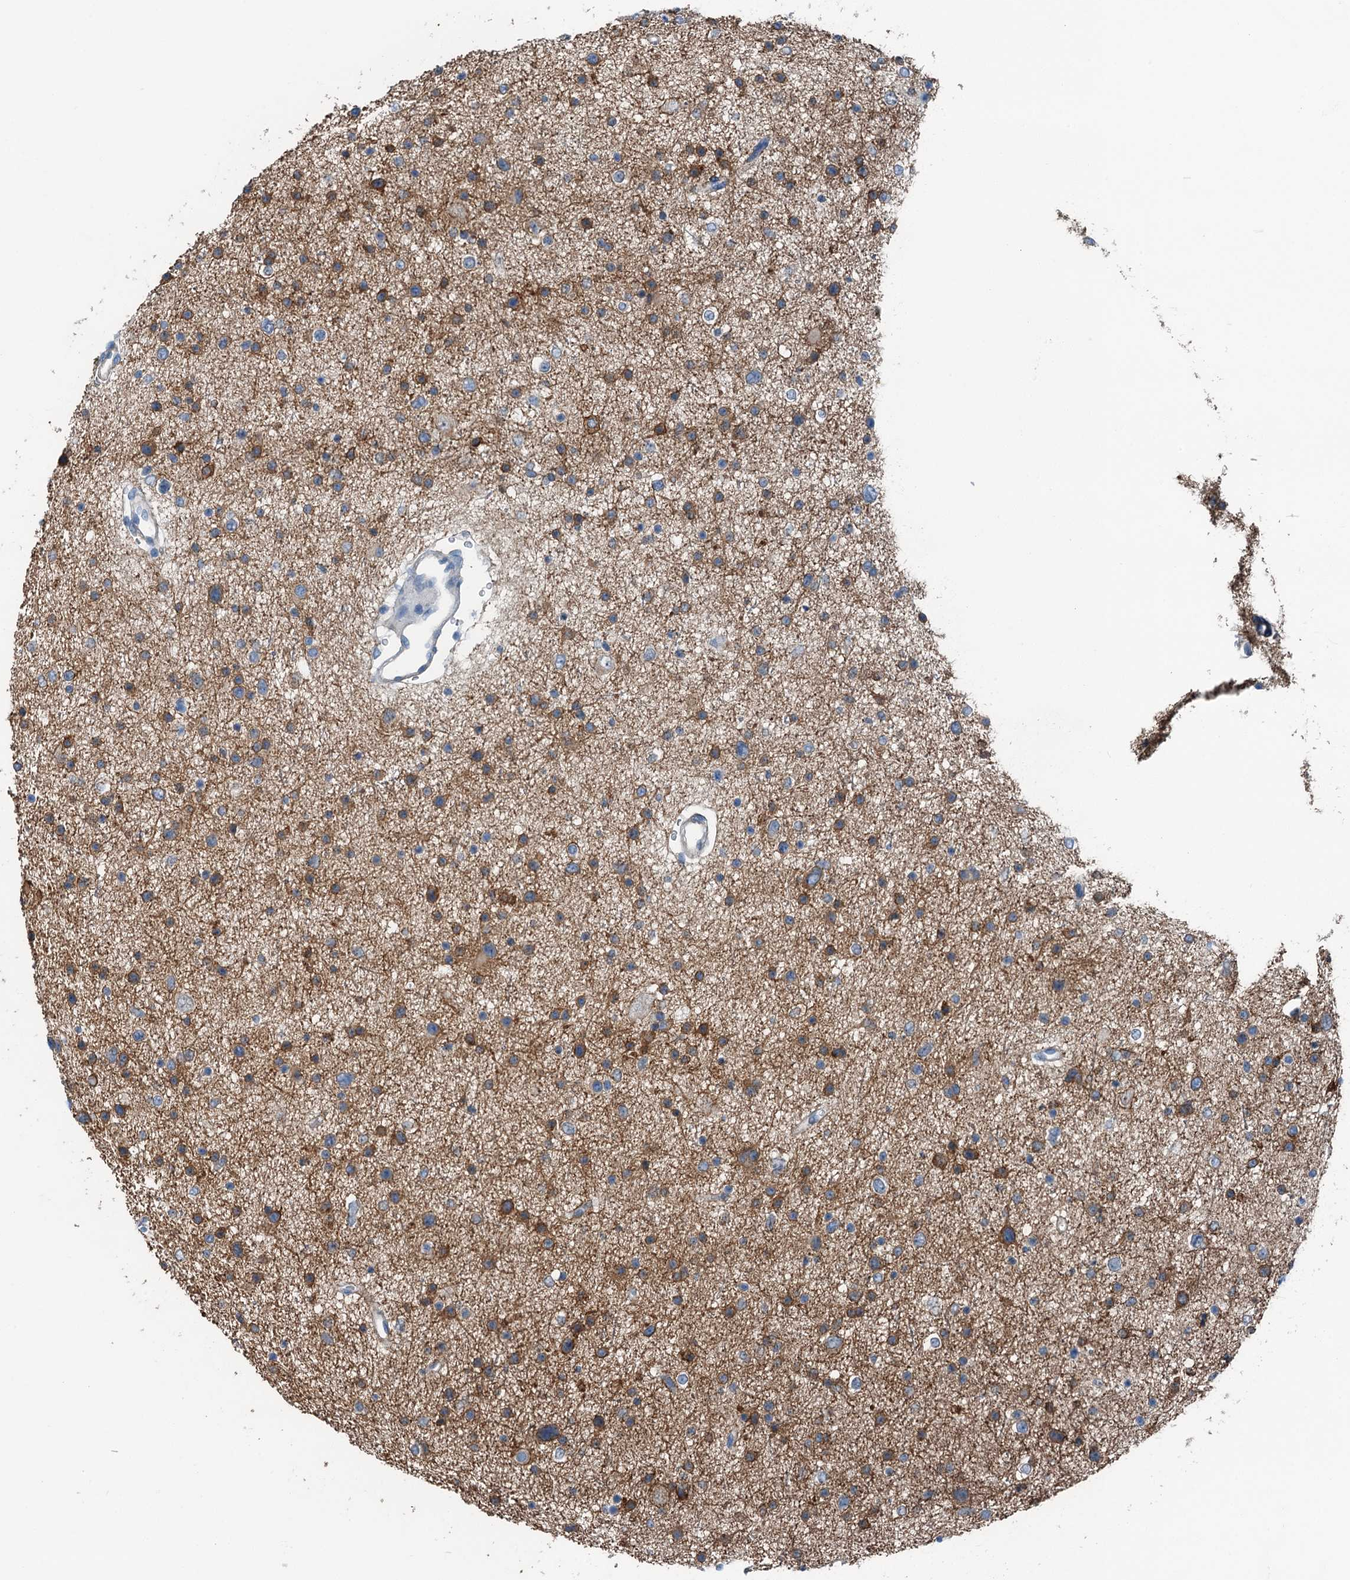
{"staining": {"intensity": "moderate", "quantity": ">75%", "location": "cytoplasmic/membranous"}, "tissue": "glioma", "cell_type": "Tumor cells", "image_type": "cancer", "snomed": [{"axis": "morphology", "description": "Glioma, malignant, Low grade"}, {"axis": "topography", "description": "Brain"}], "caption": "This photomicrograph demonstrates immunohistochemistry staining of human malignant low-grade glioma, with medium moderate cytoplasmic/membranous staining in approximately >75% of tumor cells.", "gene": "TMOD2", "patient": {"sex": "female", "age": 37}}